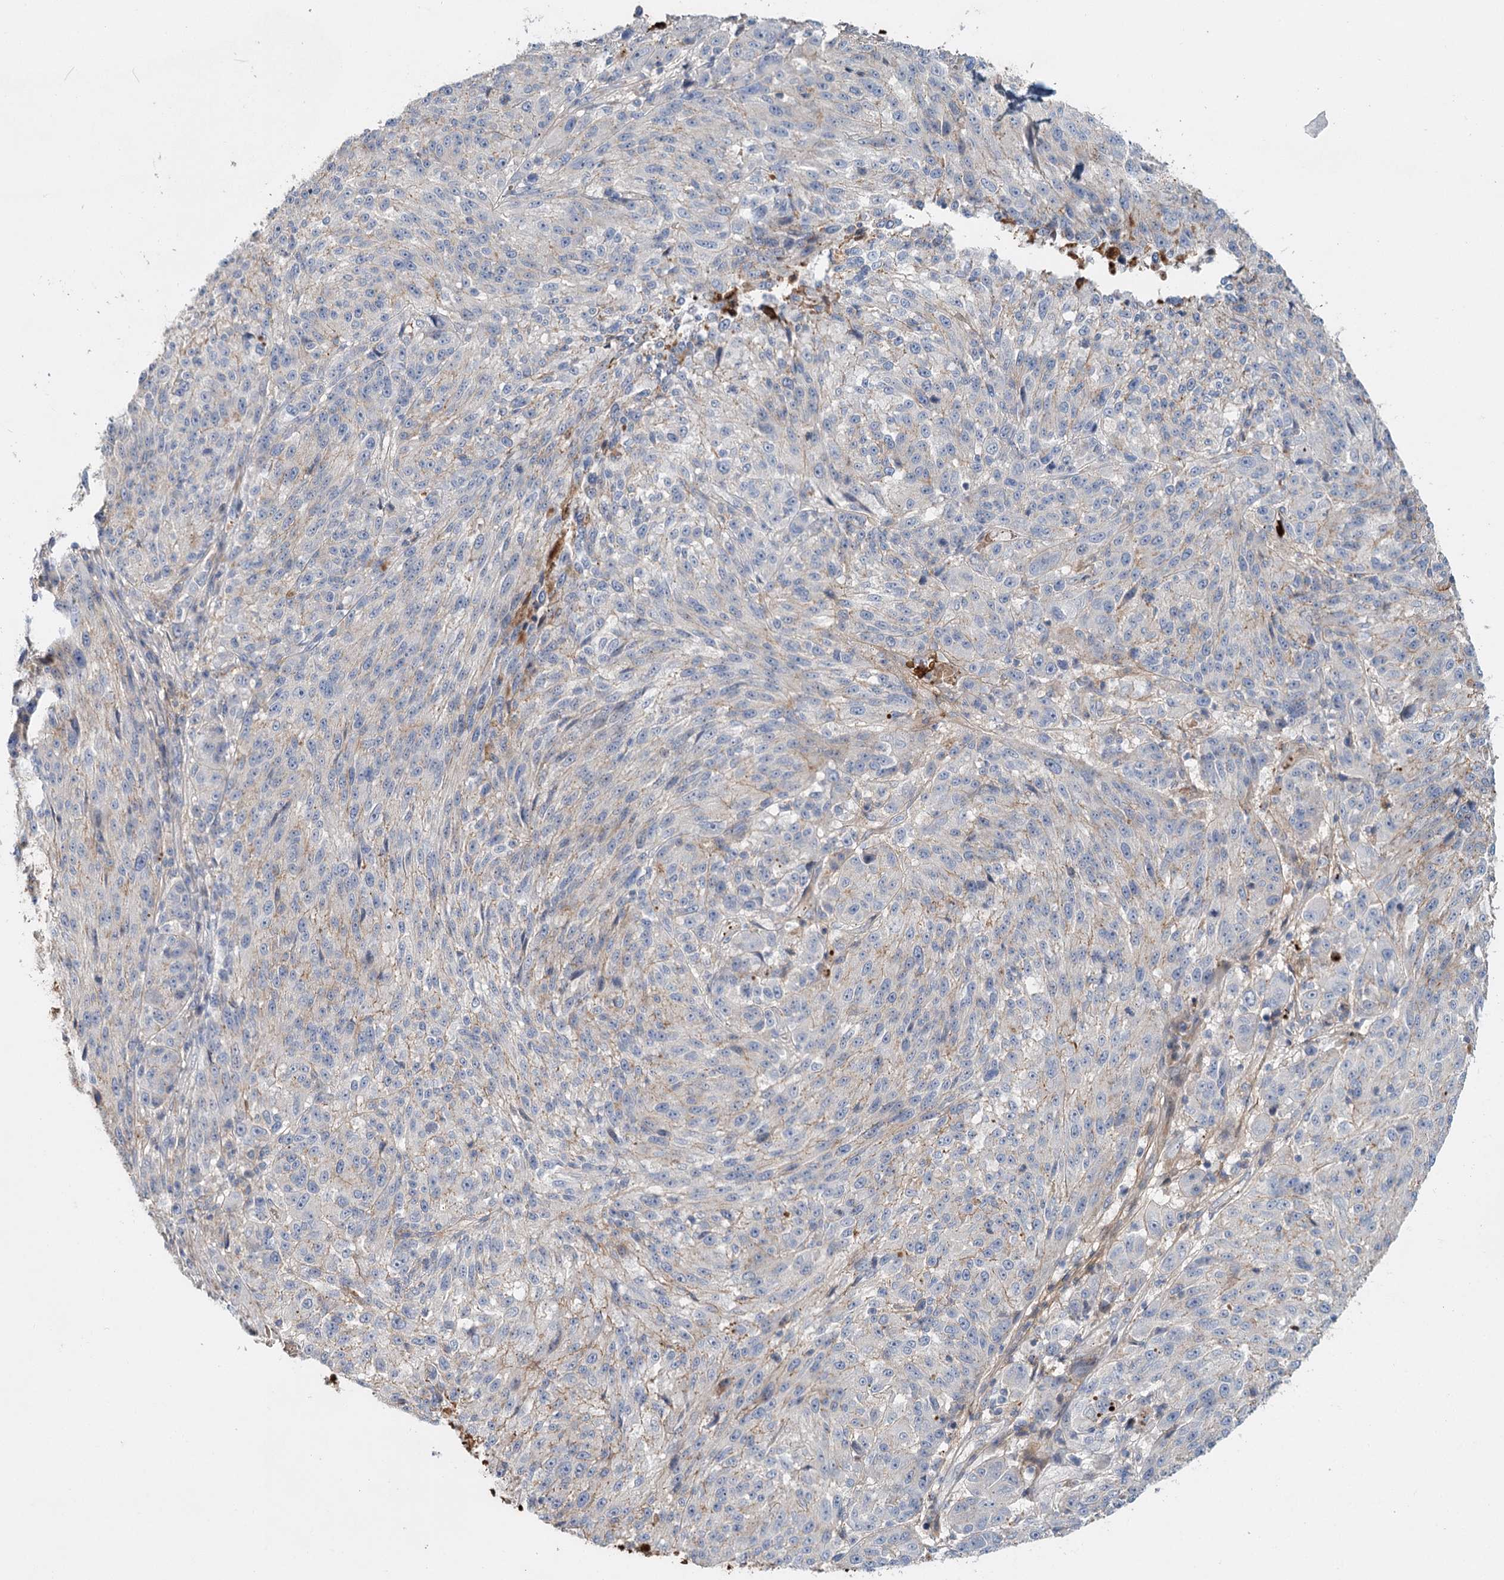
{"staining": {"intensity": "negative", "quantity": "none", "location": "none"}, "tissue": "melanoma", "cell_type": "Tumor cells", "image_type": "cancer", "snomed": [{"axis": "morphology", "description": "Malignant melanoma, NOS"}, {"axis": "topography", "description": "Skin"}], "caption": "Tumor cells show no significant protein expression in melanoma. (Stains: DAB immunohistochemistry (IHC) with hematoxylin counter stain, Microscopy: brightfield microscopy at high magnification).", "gene": "ALKBH8", "patient": {"sex": "male", "age": 53}}